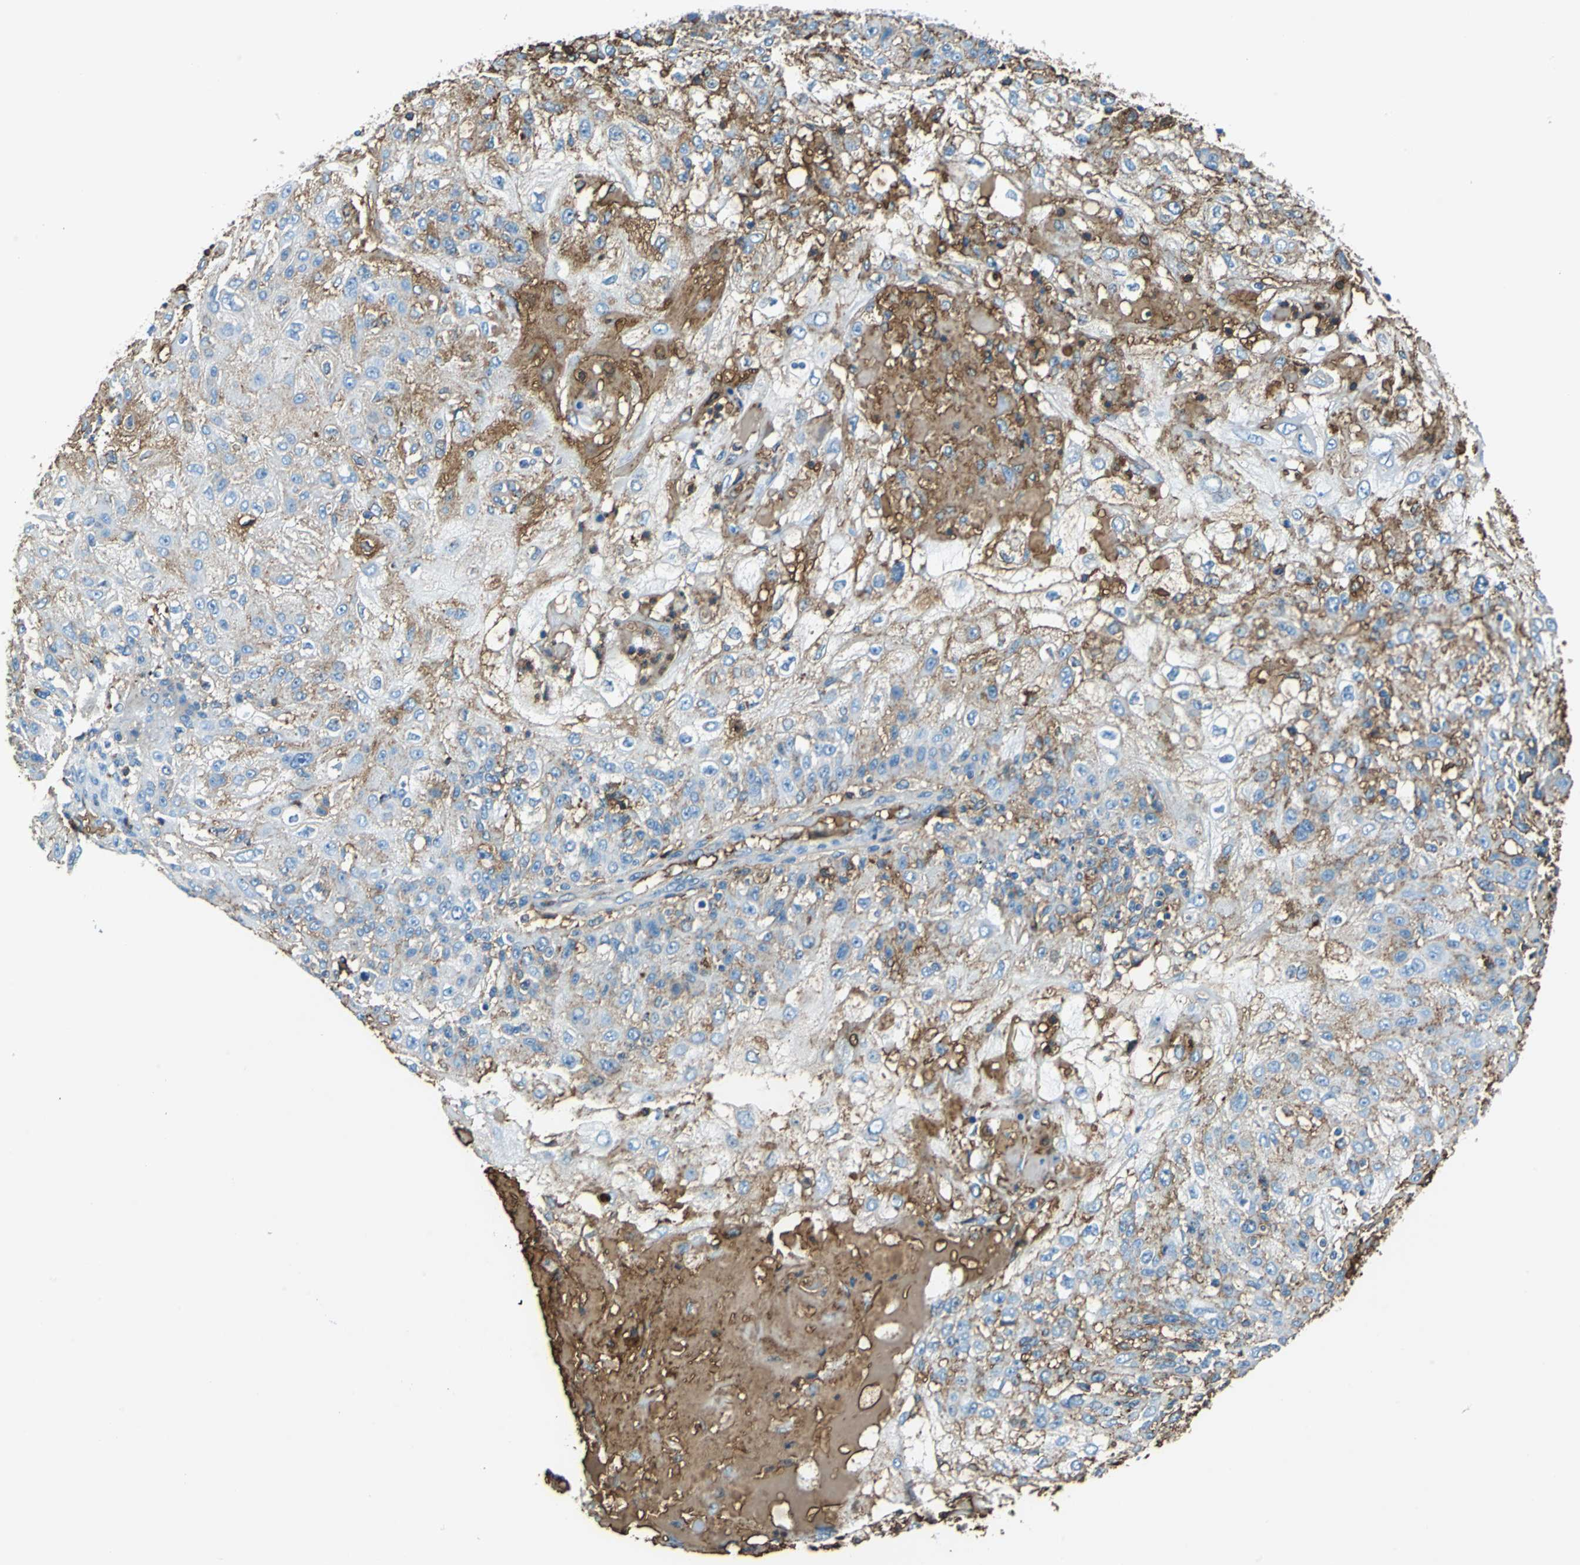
{"staining": {"intensity": "moderate", "quantity": "25%-75%", "location": "cytoplasmic/membranous"}, "tissue": "skin cancer", "cell_type": "Tumor cells", "image_type": "cancer", "snomed": [{"axis": "morphology", "description": "Normal tissue, NOS"}, {"axis": "morphology", "description": "Squamous cell carcinoma, NOS"}, {"axis": "topography", "description": "Skin"}], "caption": "Skin cancer stained with a protein marker exhibits moderate staining in tumor cells.", "gene": "ALB", "patient": {"sex": "female", "age": 83}}